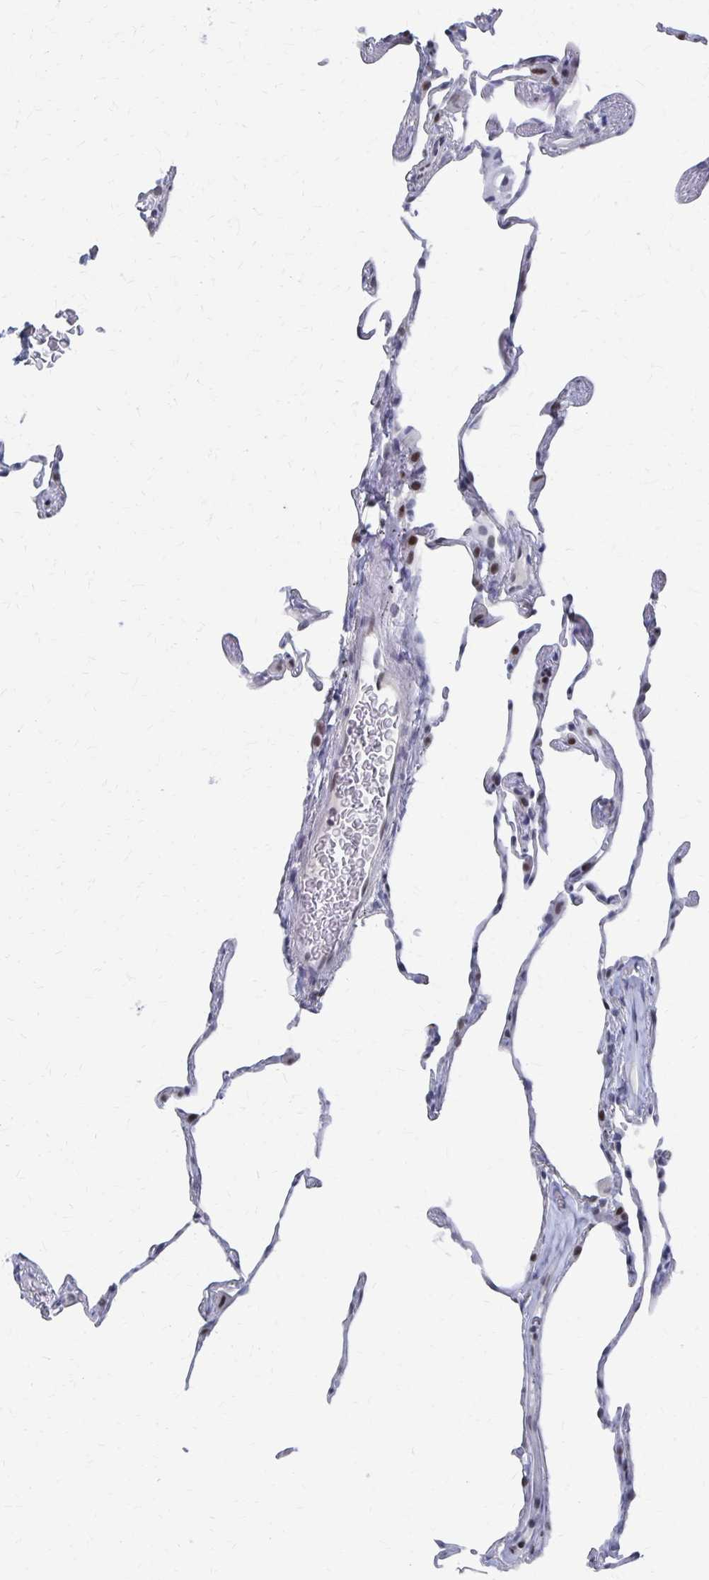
{"staining": {"intensity": "moderate", "quantity": "<25%", "location": "nuclear"}, "tissue": "lung", "cell_type": "Alveolar cells", "image_type": "normal", "snomed": [{"axis": "morphology", "description": "Normal tissue, NOS"}, {"axis": "topography", "description": "Lung"}], "caption": "A histopathology image showing moderate nuclear expression in about <25% of alveolar cells in unremarkable lung, as visualized by brown immunohistochemical staining.", "gene": "CDIN1", "patient": {"sex": "female", "age": 57}}